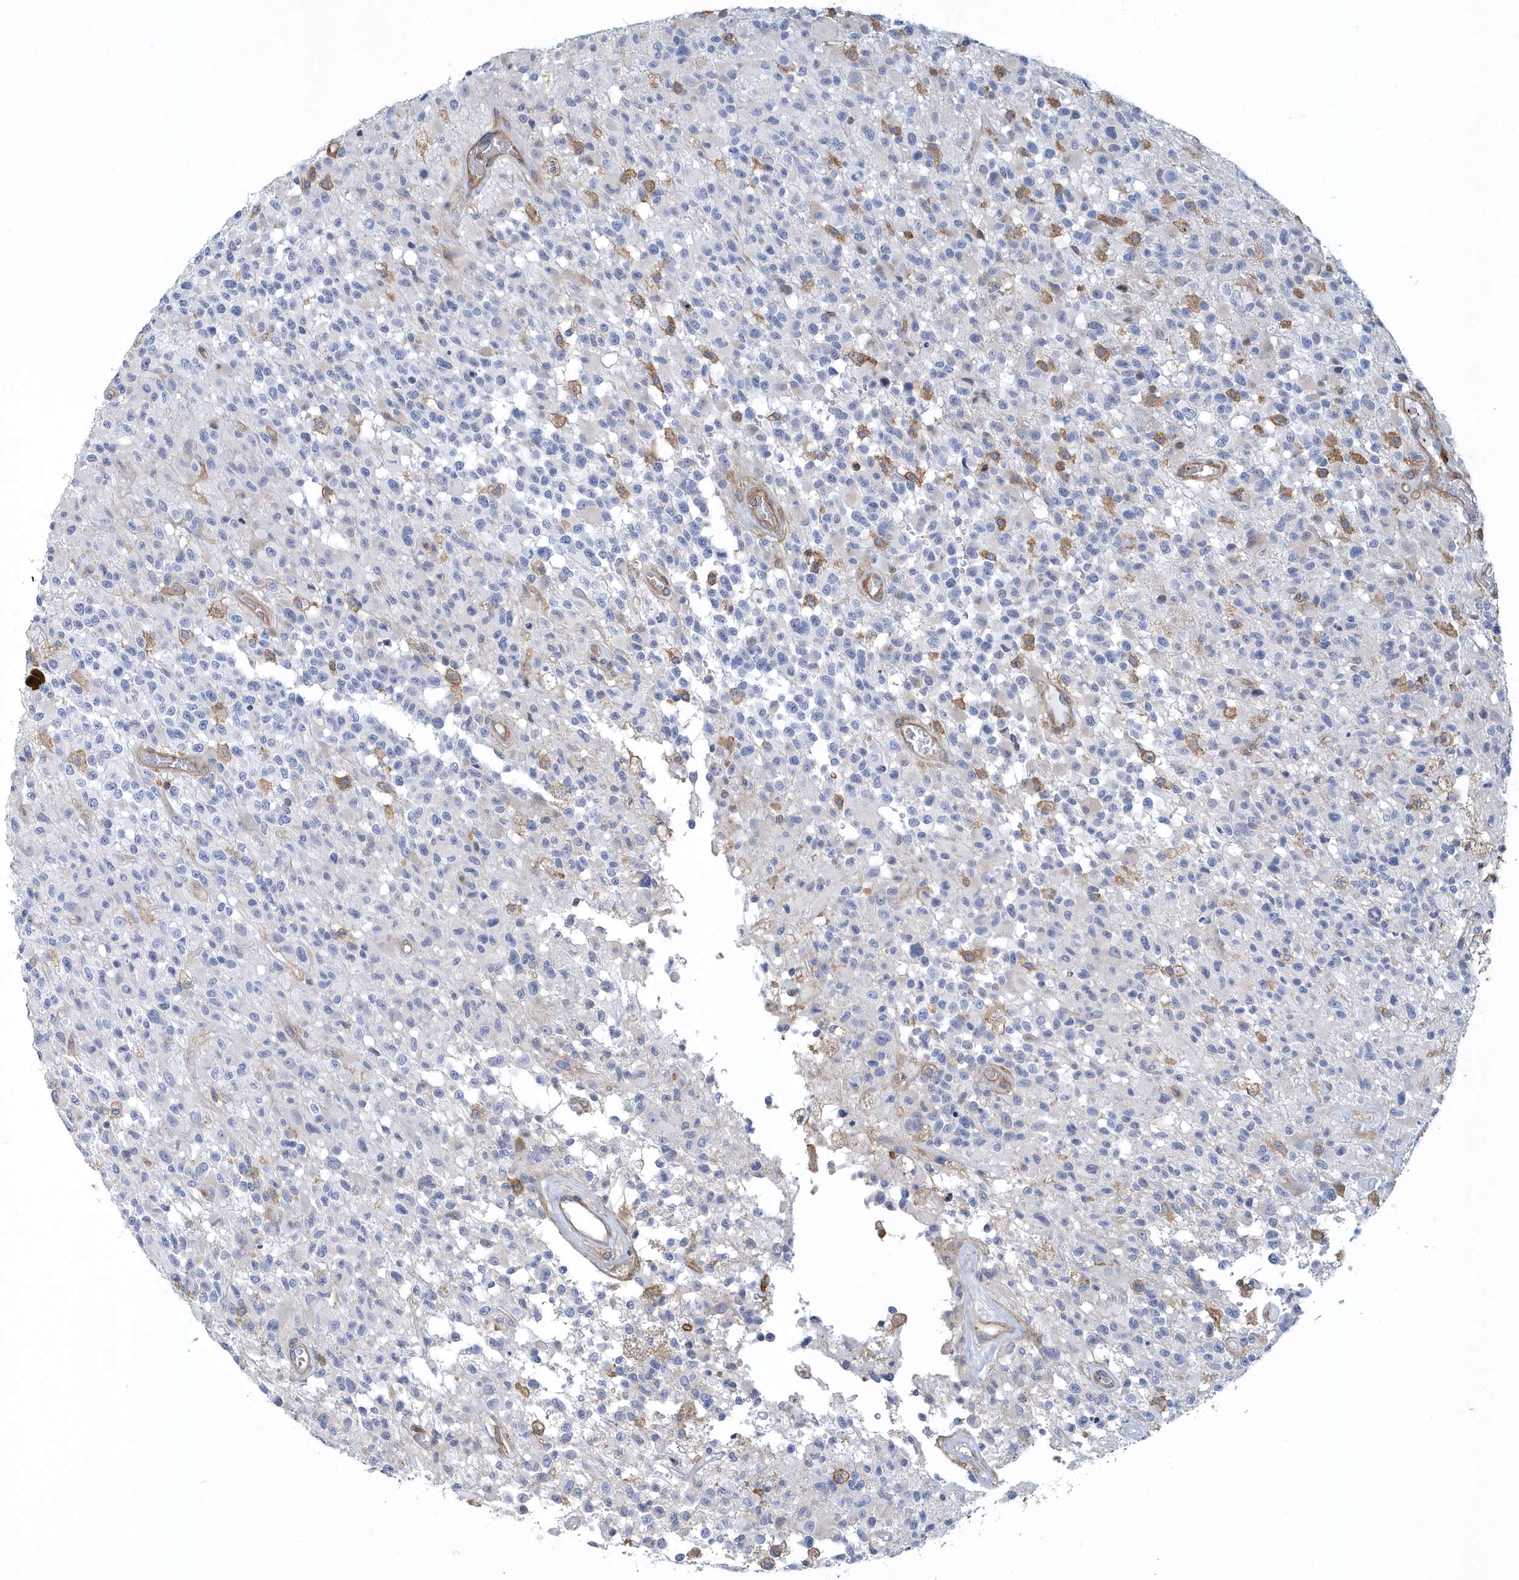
{"staining": {"intensity": "negative", "quantity": "none", "location": "none"}, "tissue": "glioma", "cell_type": "Tumor cells", "image_type": "cancer", "snomed": [{"axis": "morphology", "description": "Glioma, malignant, High grade"}, {"axis": "morphology", "description": "Glioblastoma, NOS"}, {"axis": "topography", "description": "Brain"}], "caption": "Immunohistochemistry of human glioma displays no expression in tumor cells.", "gene": "ARAP2", "patient": {"sex": "male", "age": 60}}